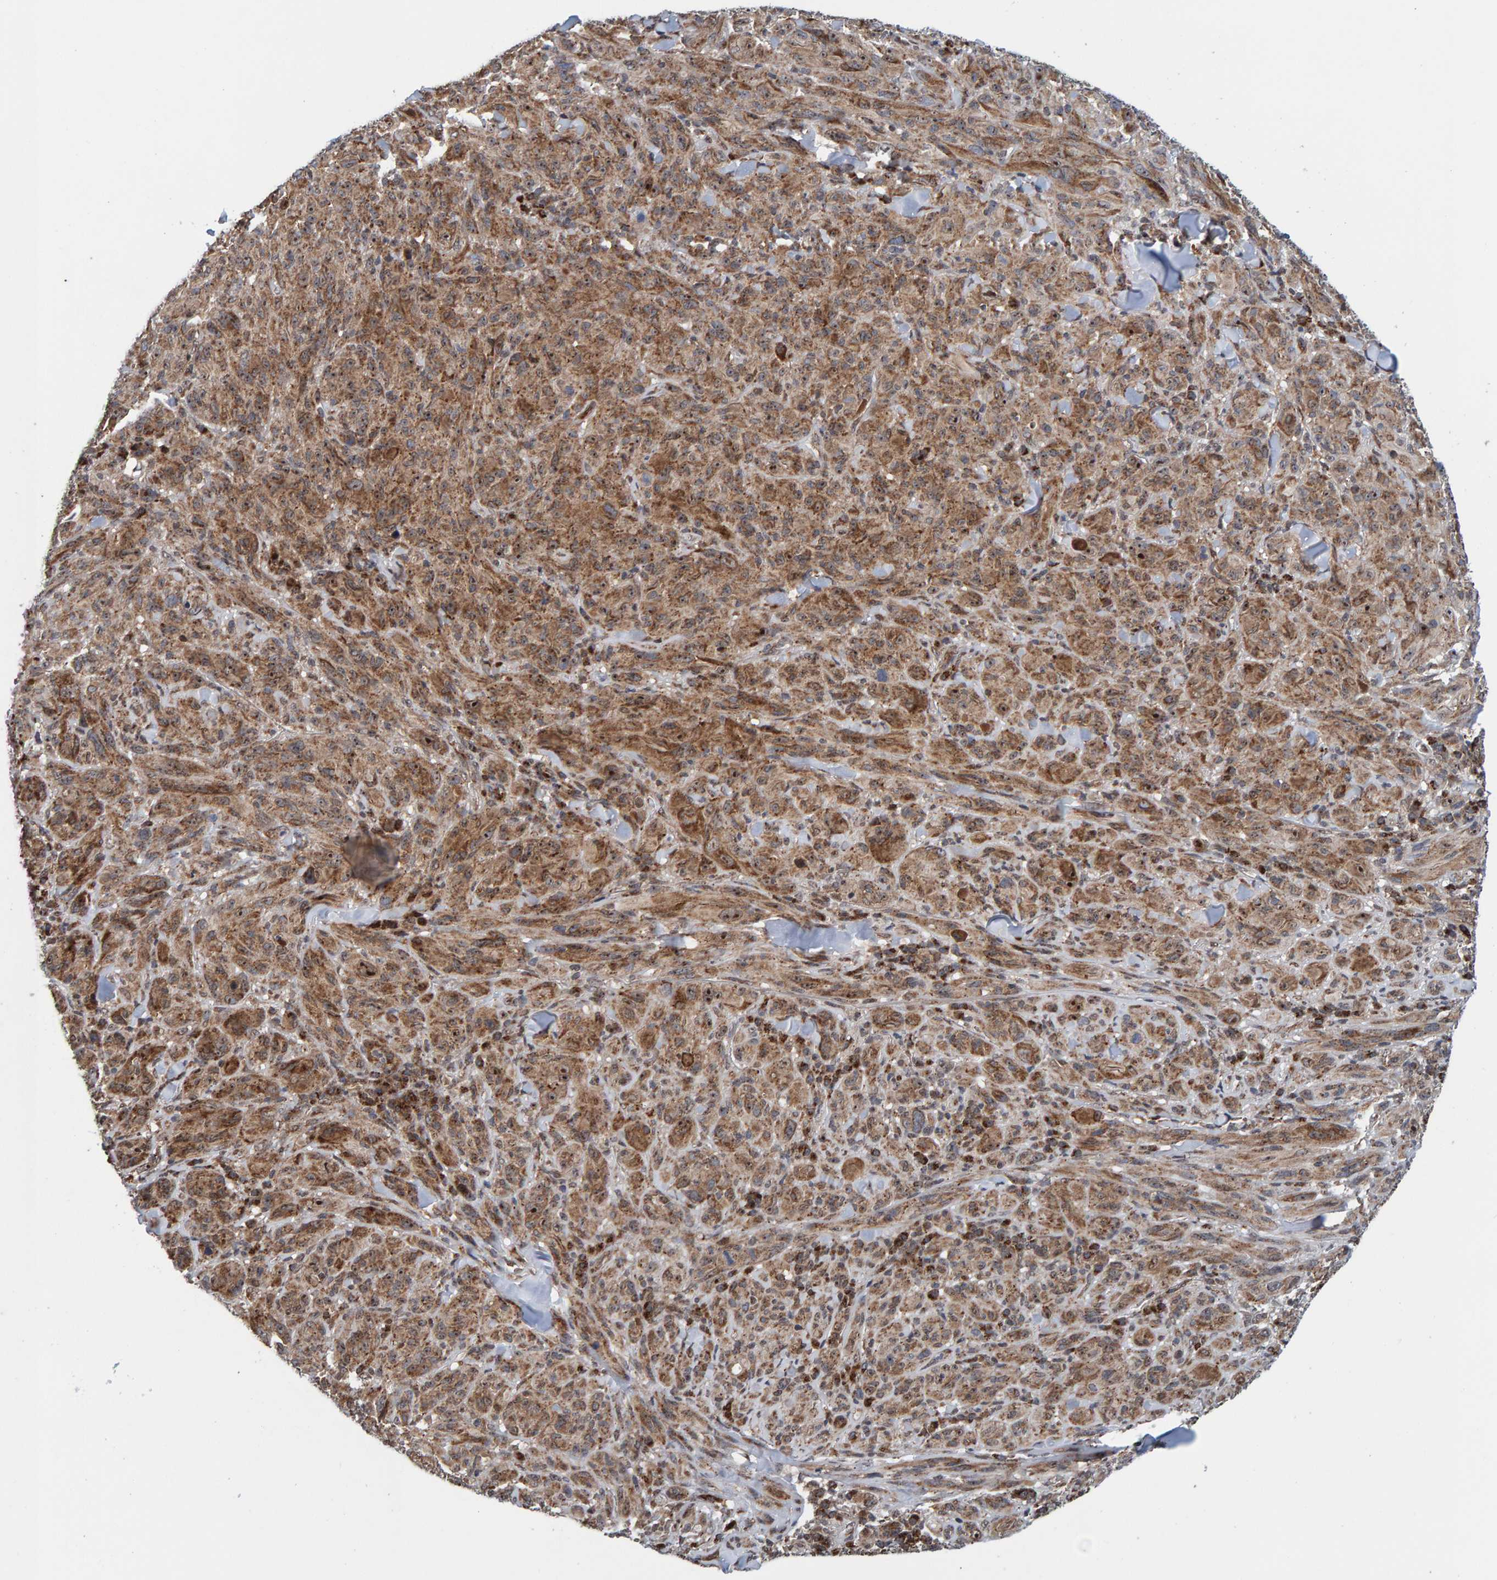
{"staining": {"intensity": "moderate", "quantity": ">75%", "location": "cytoplasmic/membranous,nuclear"}, "tissue": "melanoma", "cell_type": "Tumor cells", "image_type": "cancer", "snomed": [{"axis": "morphology", "description": "Malignant melanoma, NOS"}, {"axis": "topography", "description": "Skin of head"}], "caption": "This is an image of immunohistochemistry (IHC) staining of melanoma, which shows moderate expression in the cytoplasmic/membranous and nuclear of tumor cells.", "gene": "CCDC25", "patient": {"sex": "male", "age": 96}}